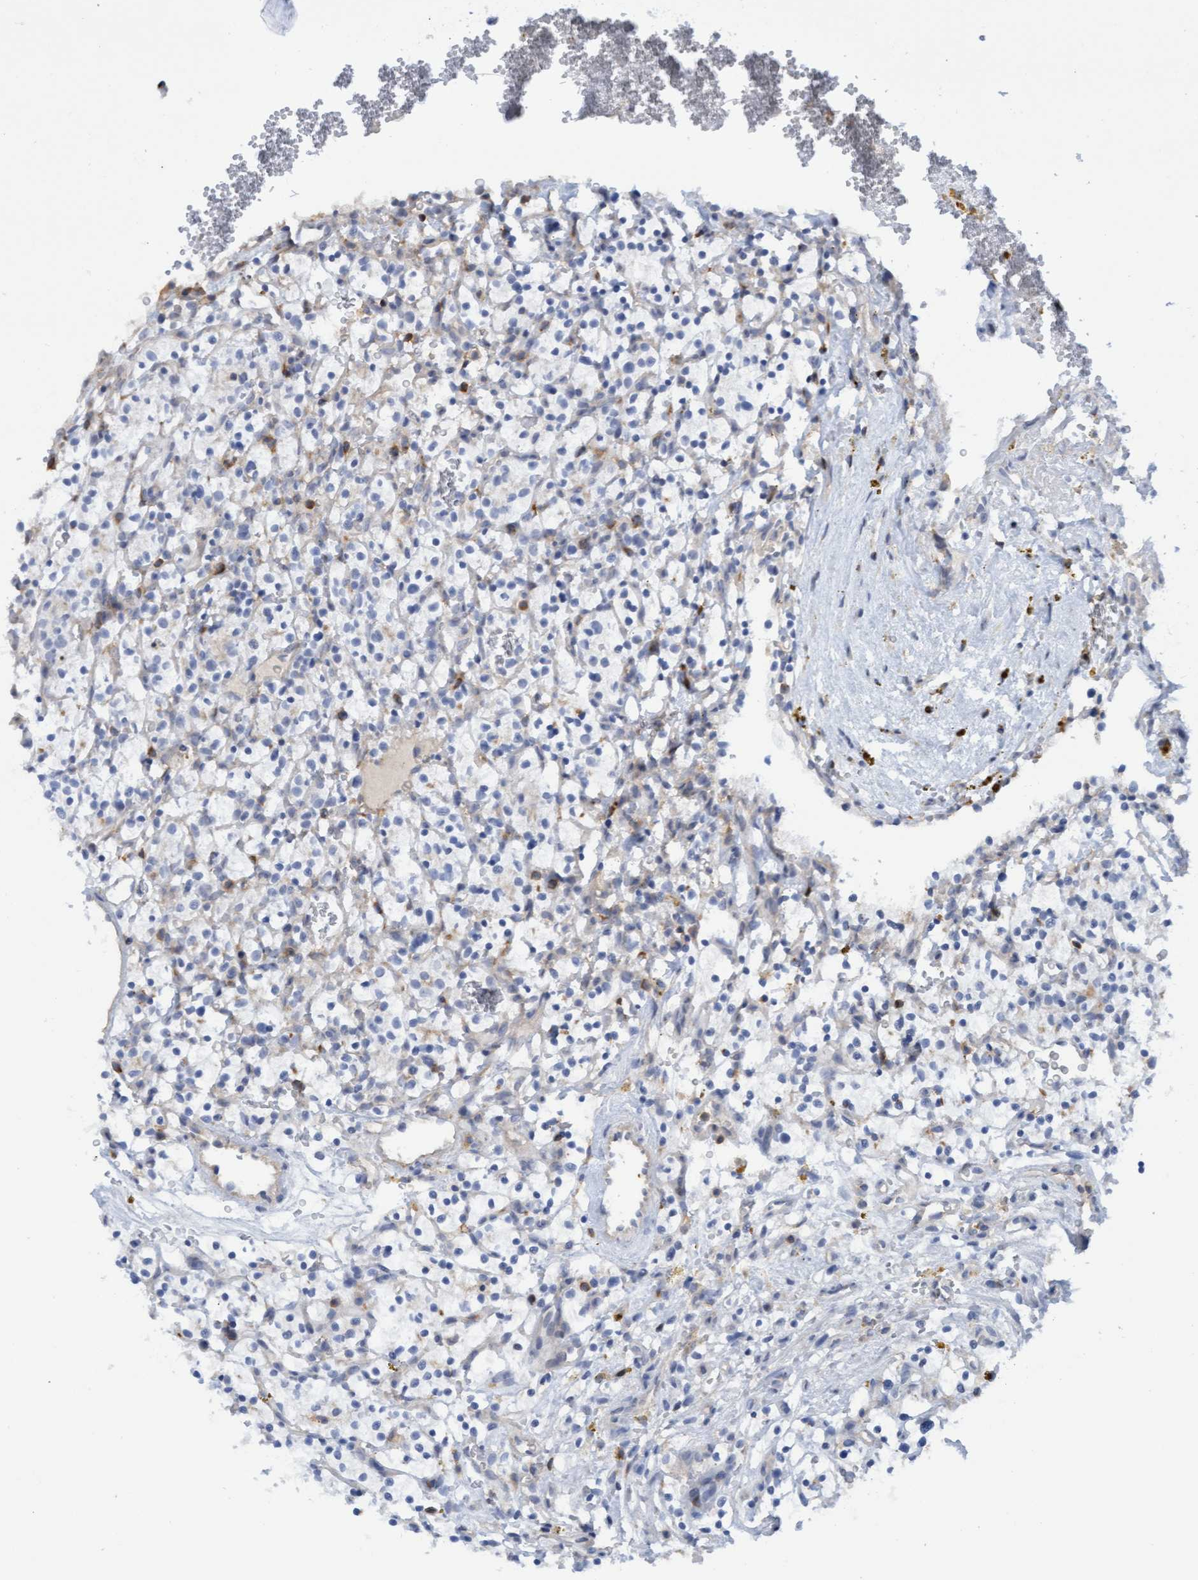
{"staining": {"intensity": "negative", "quantity": "none", "location": "none"}, "tissue": "renal cancer", "cell_type": "Tumor cells", "image_type": "cancer", "snomed": [{"axis": "morphology", "description": "Adenocarcinoma, NOS"}, {"axis": "topography", "description": "Kidney"}], "caption": "High magnification brightfield microscopy of renal adenocarcinoma stained with DAB (brown) and counterstained with hematoxylin (blue): tumor cells show no significant positivity.", "gene": "FNBP1", "patient": {"sex": "female", "age": 57}}